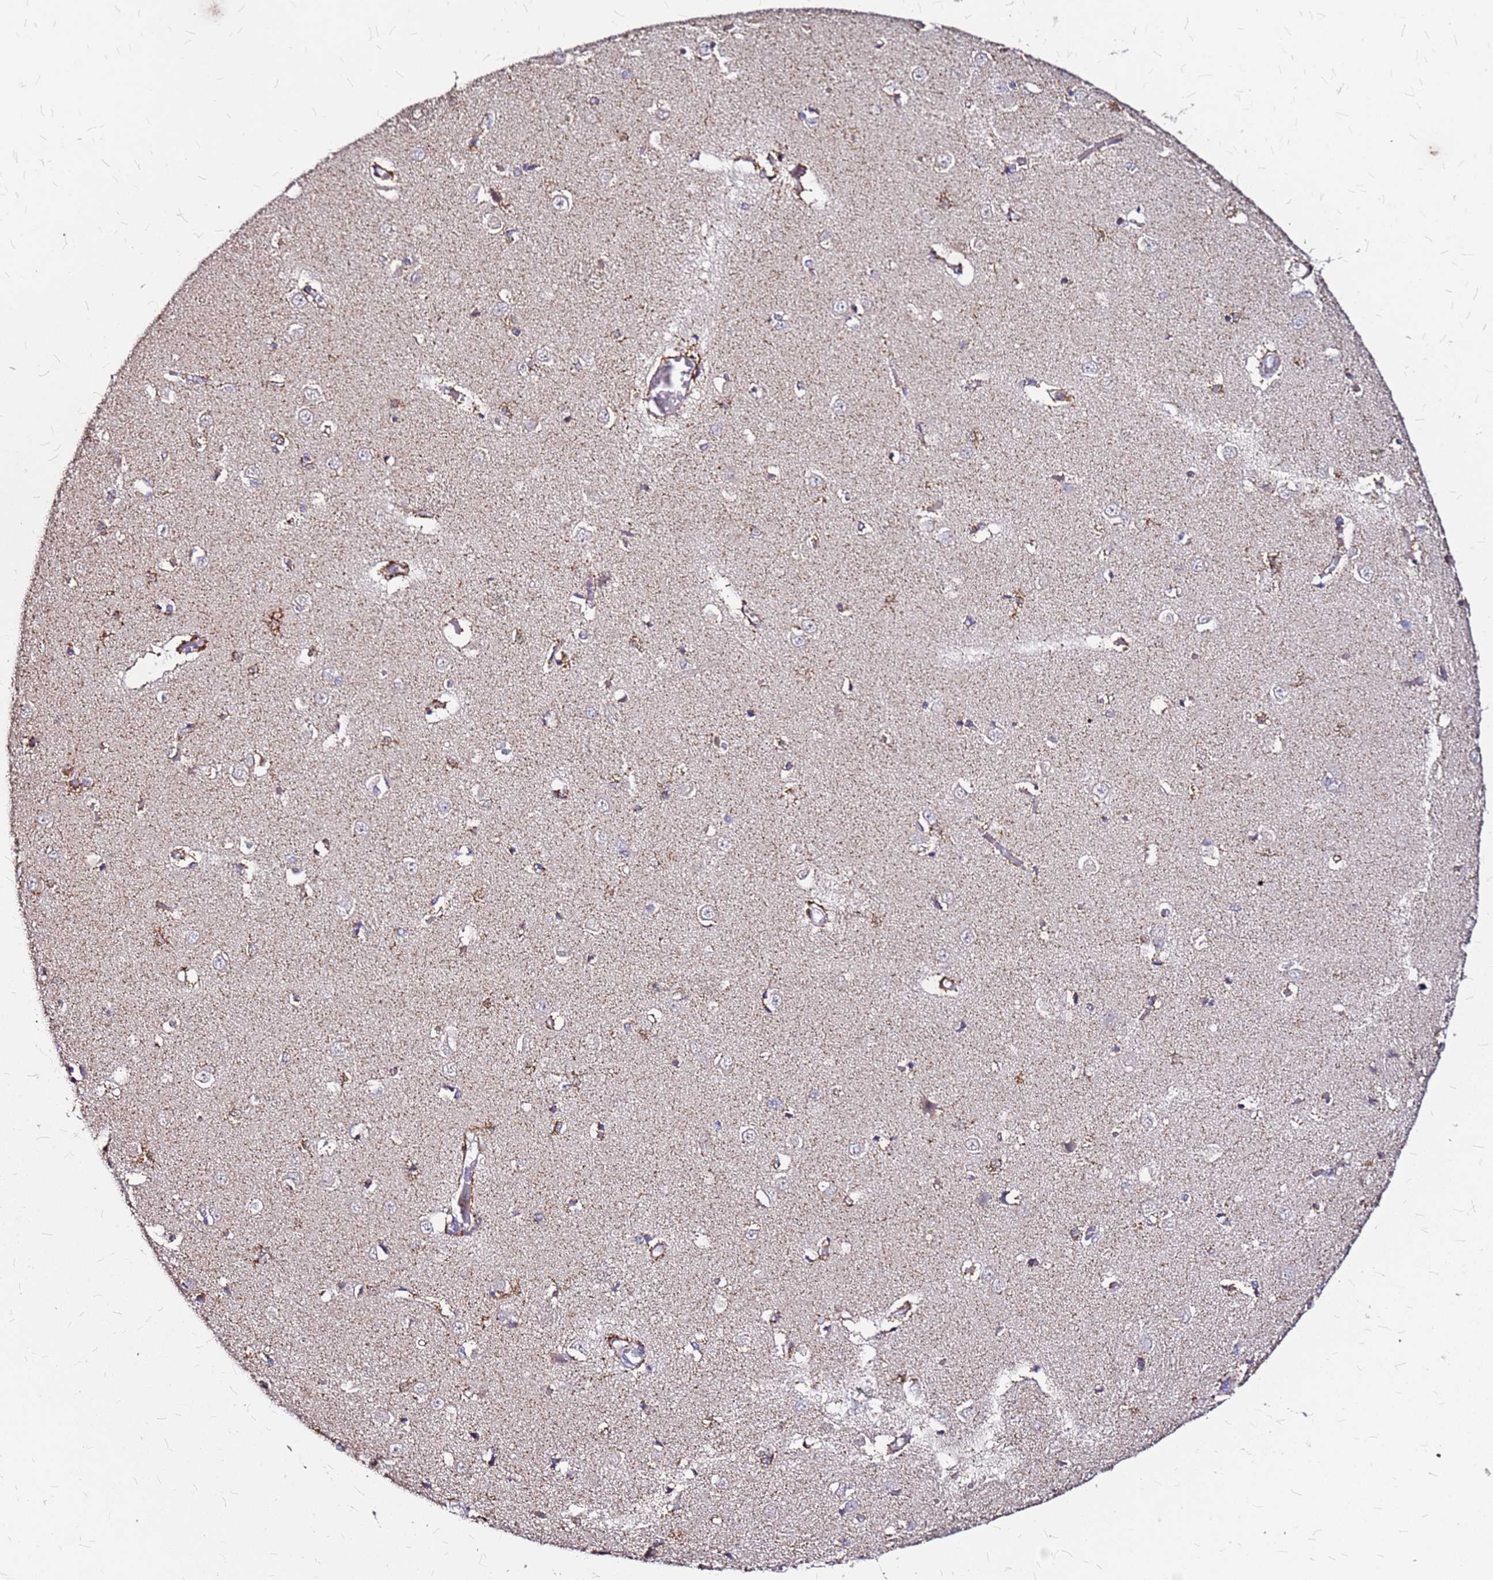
{"staining": {"intensity": "moderate", "quantity": "<25%", "location": "cytoplasmic/membranous"}, "tissue": "caudate", "cell_type": "Glial cells", "image_type": "normal", "snomed": [{"axis": "morphology", "description": "Normal tissue, NOS"}, {"axis": "topography", "description": "Lateral ventricle wall"}], "caption": "The photomicrograph shows a brown stain indicating the presence of a protein in the cytoplasmic/membranous of glial cells in caudate. (DAB (3,3'-diaminobenzidine) IHC with brightfield microscopy, high magnification).", "gene": "DCDC2C", "patient": {"sex": "male", "age": 37}}